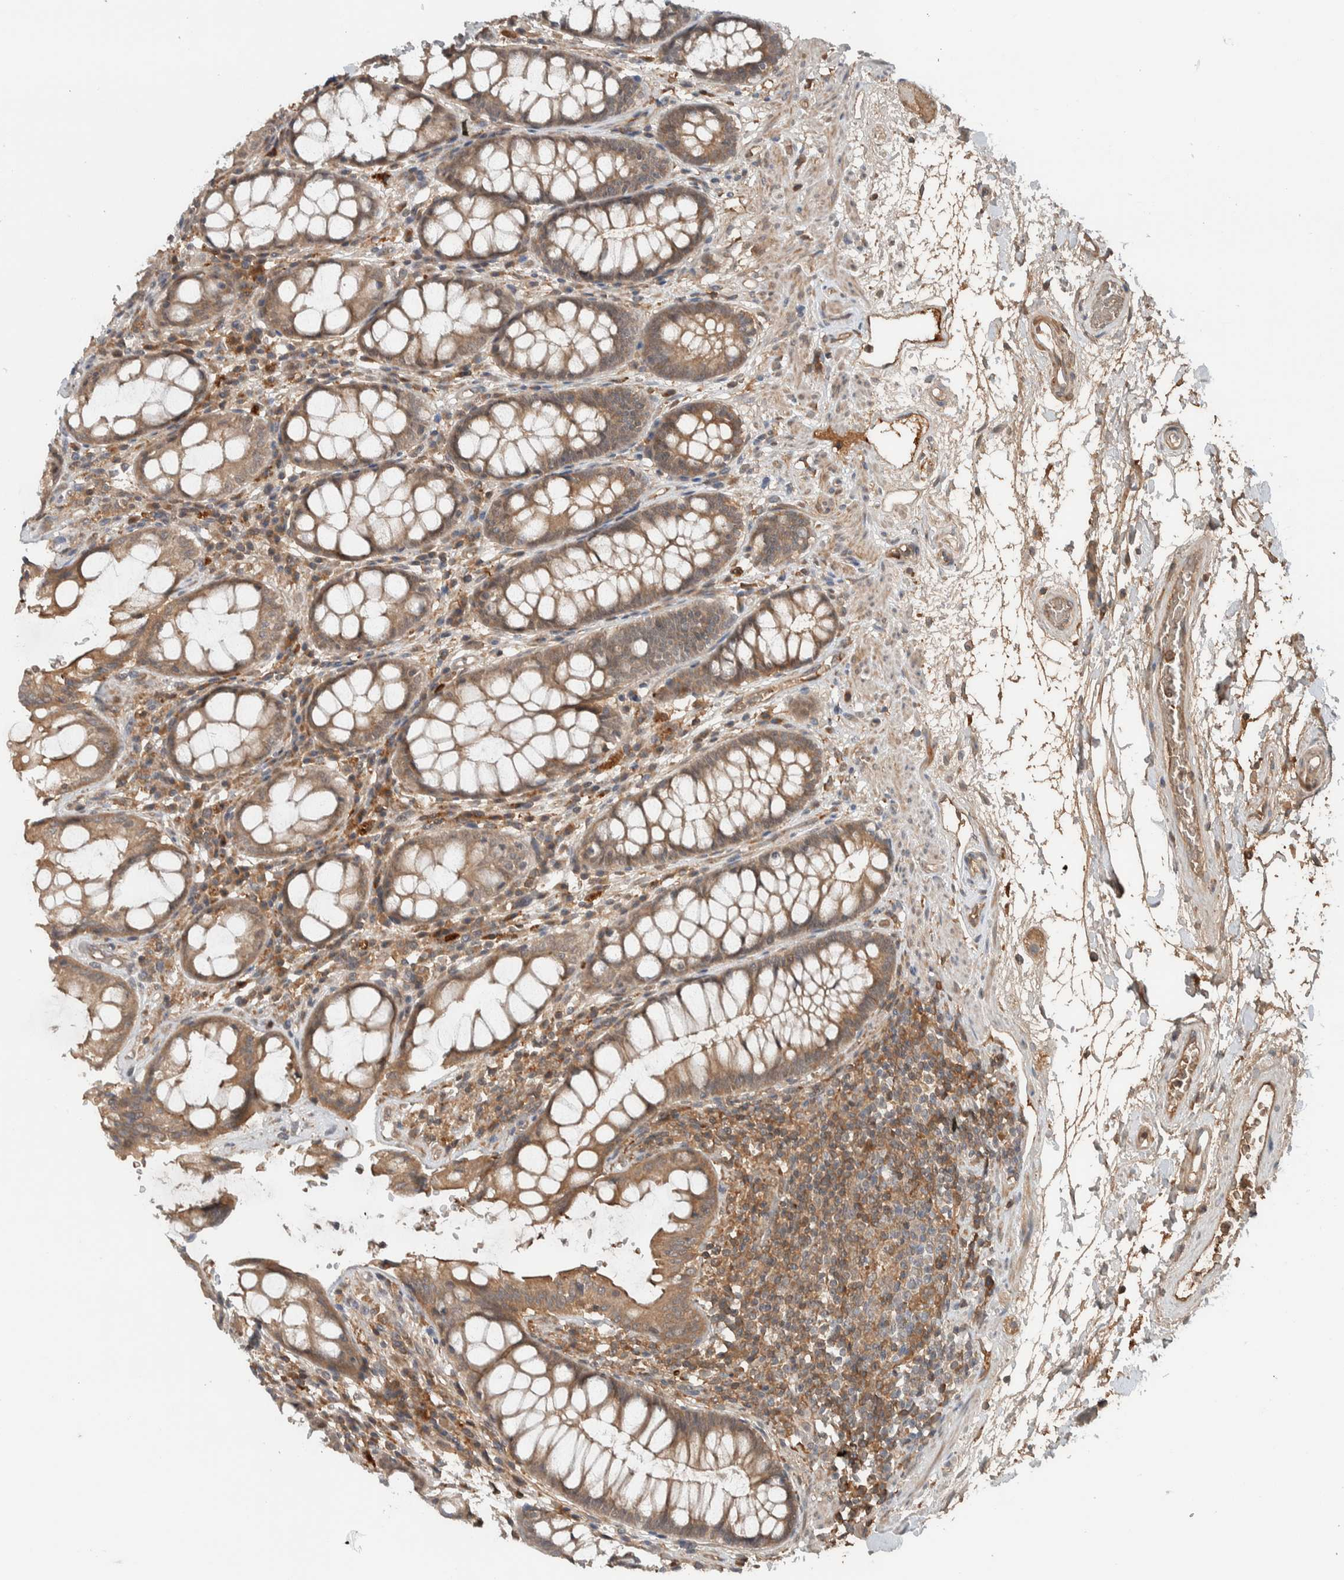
{"staining": {"intensity": "moderate", "quantity": ">75%", "location": "cytoplasmic/membranous"}, "tissue": "rectum", "cell_type": "Glandular cells", "image_type": "normal", "snomed": [{"axis": "morphology", "description": "Normal tissue, NOS"}, {"axis": "topography", "description": "Rectum"}], "caption": "Benign rectum reveals moderate cytoplasmic/membranous staining in approximately >75% of glandular cells.", "gene": "ARMC7", "patient": {"sex": "male", "age": 64}}